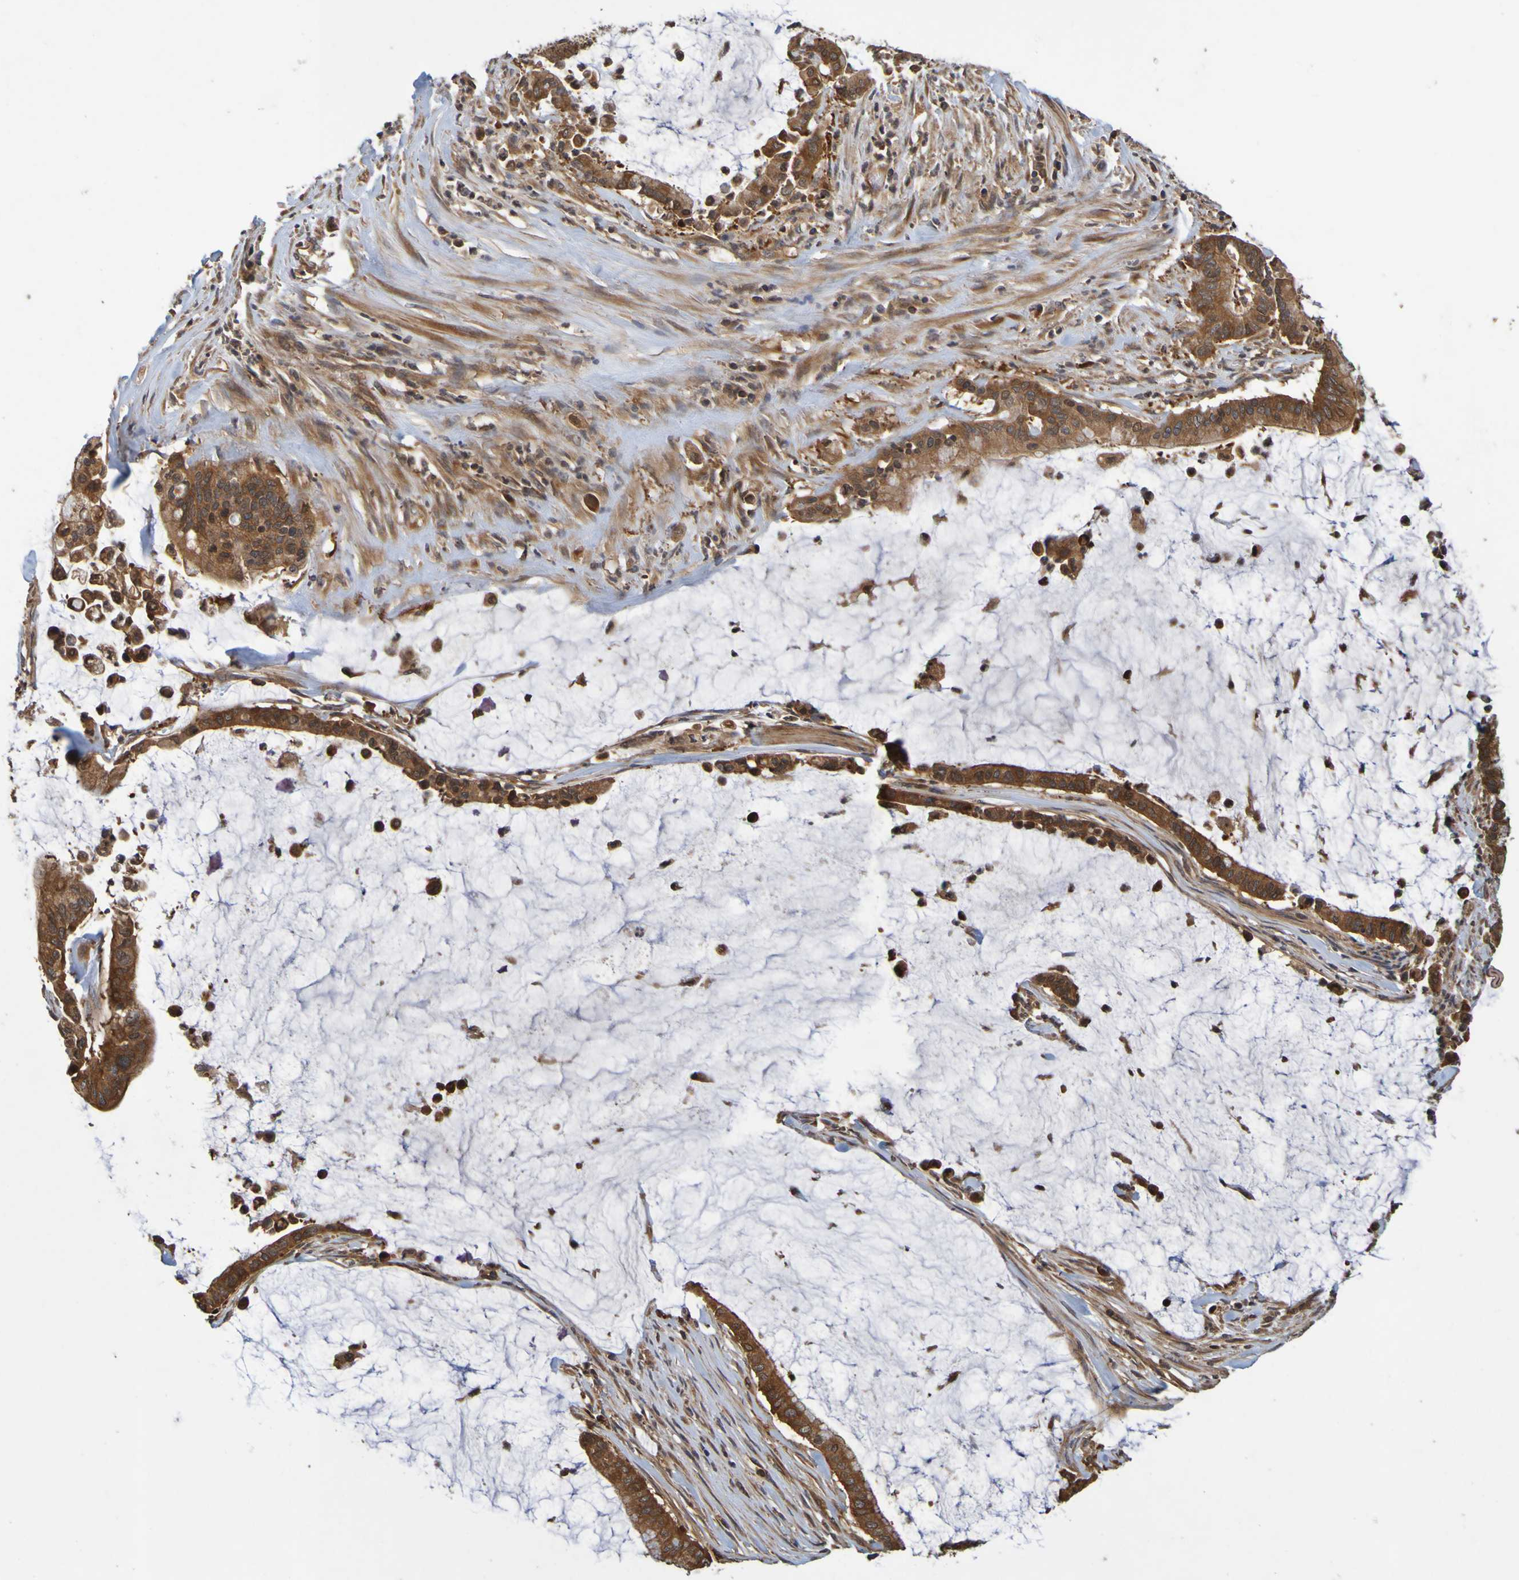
{"staining": {"intensity": "strong", "quantity": ">75%", "location": "cytoplasmic/membranous"}, "tissue": "pancreatic cancer", "cell_type": "Tumor cells", "image_type": "cancer", "snomed": [{"axis": "morphology", "description": "Adenocarcinoma, NOS"}, {"axis": "topography", "description": "Pancreas"}], "caption": "Immunohistochemistry micrograph of neoplastic tissue: human adenocarcinoma (pancreatic) stained using immunohistochemistry (IHC) displays high levels of strong protein expression localized specifically in the cytoplasmic/membranous of tumor cells, appearing as a cytoplasmic/membranous brown color.", "gene": "OCRL", "patient": {"sex": "male", "age": 41}}